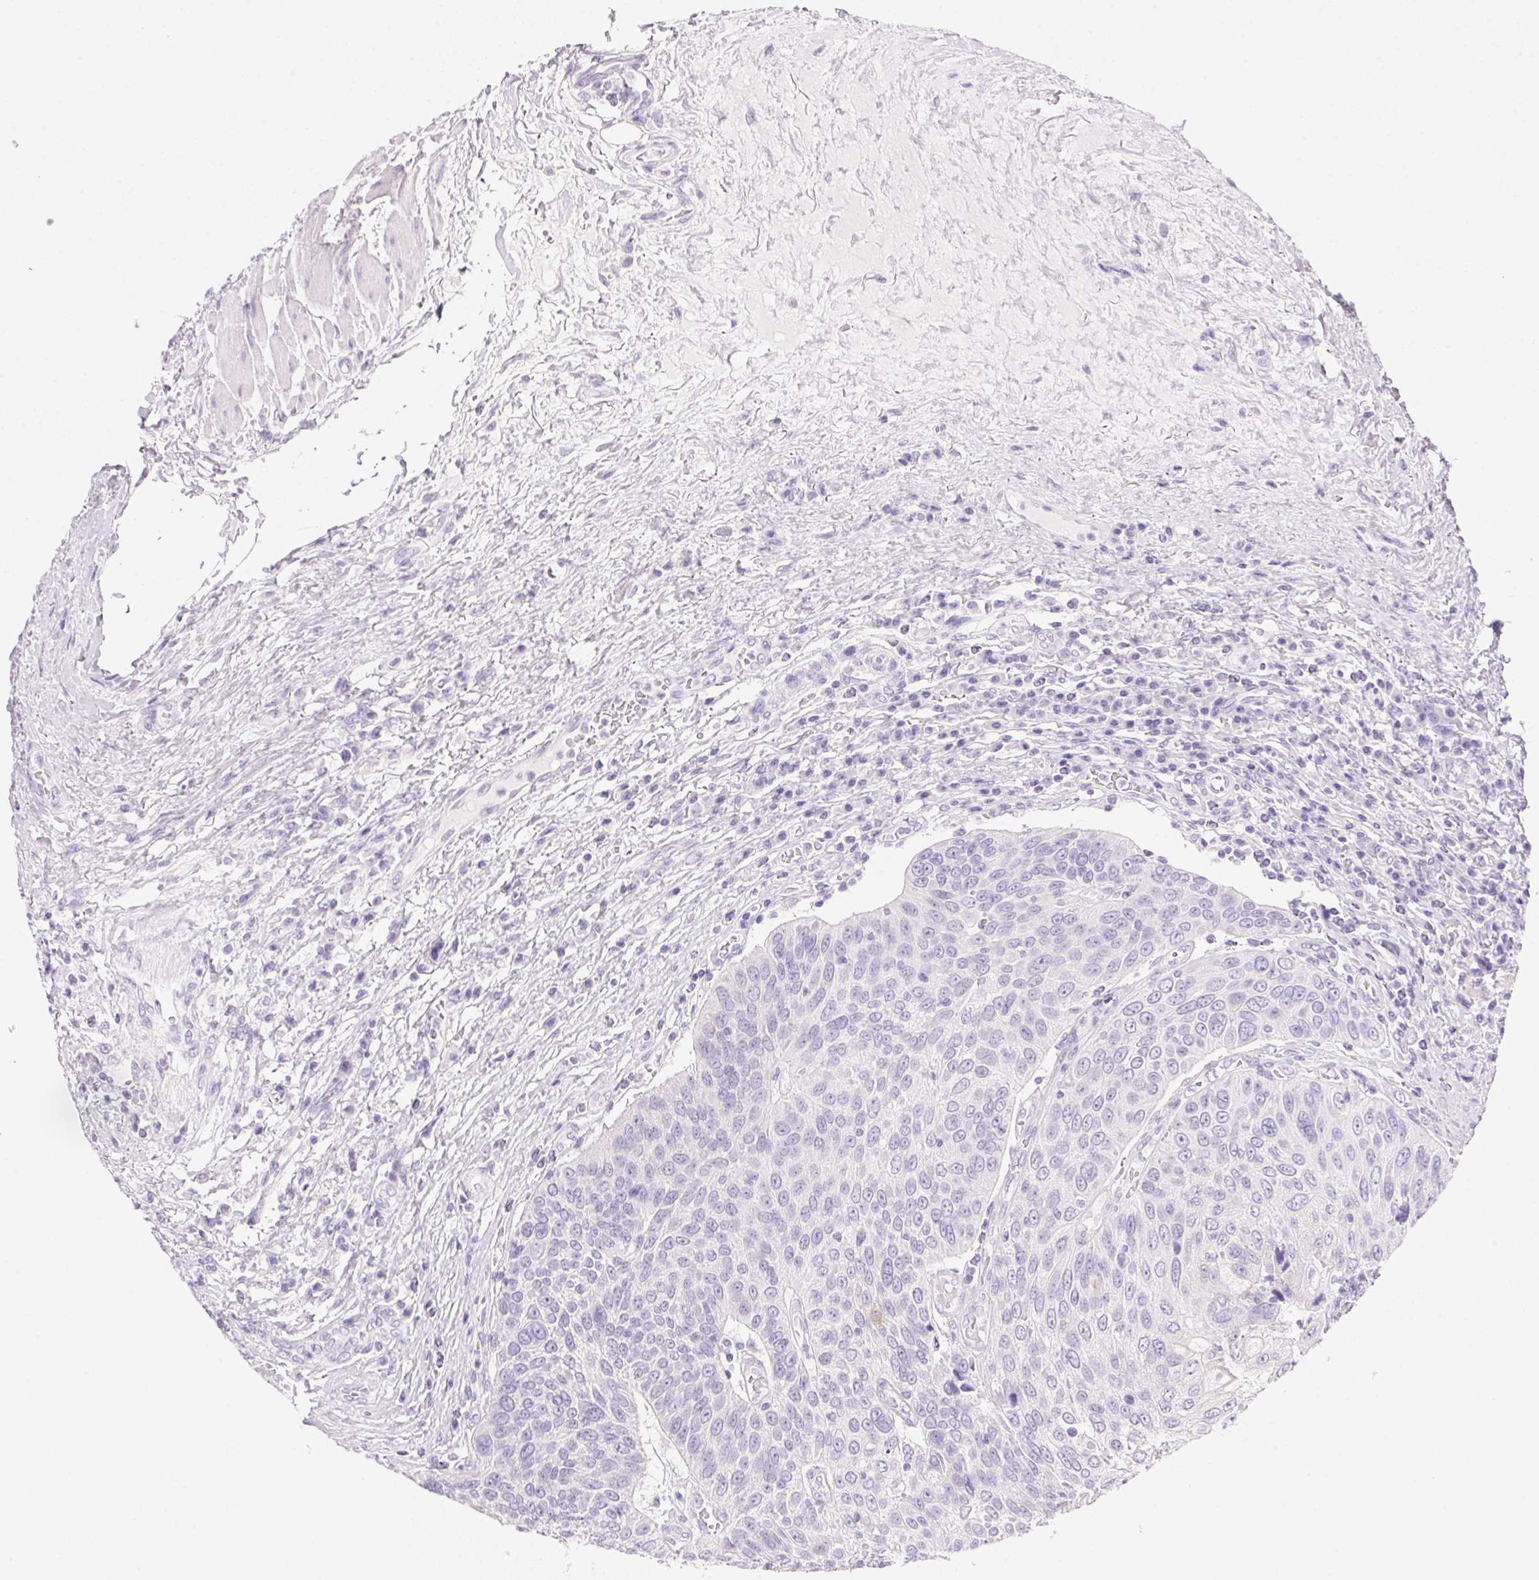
{"staining": {"intensity": "negative", "quantity": "none", "location": "none"}, "tissue": "urothelial cancer", "cell_type": "Tumor cells", "image_type": "cancer", "snomed": [{"axis": "morphology", "description": "Urothelial carcinoma, High grade"}, {"axis": "topography", "description": "Urinary bladder"}], "caption": "DAB (3,3'-diaminobenzidine) immunohistochemical staining of high-grade urothelial carcinoma displays no significant positivity in tumor cells.", "gene": "DHCR24", "patient": {"sex": "female", "age": 70}}